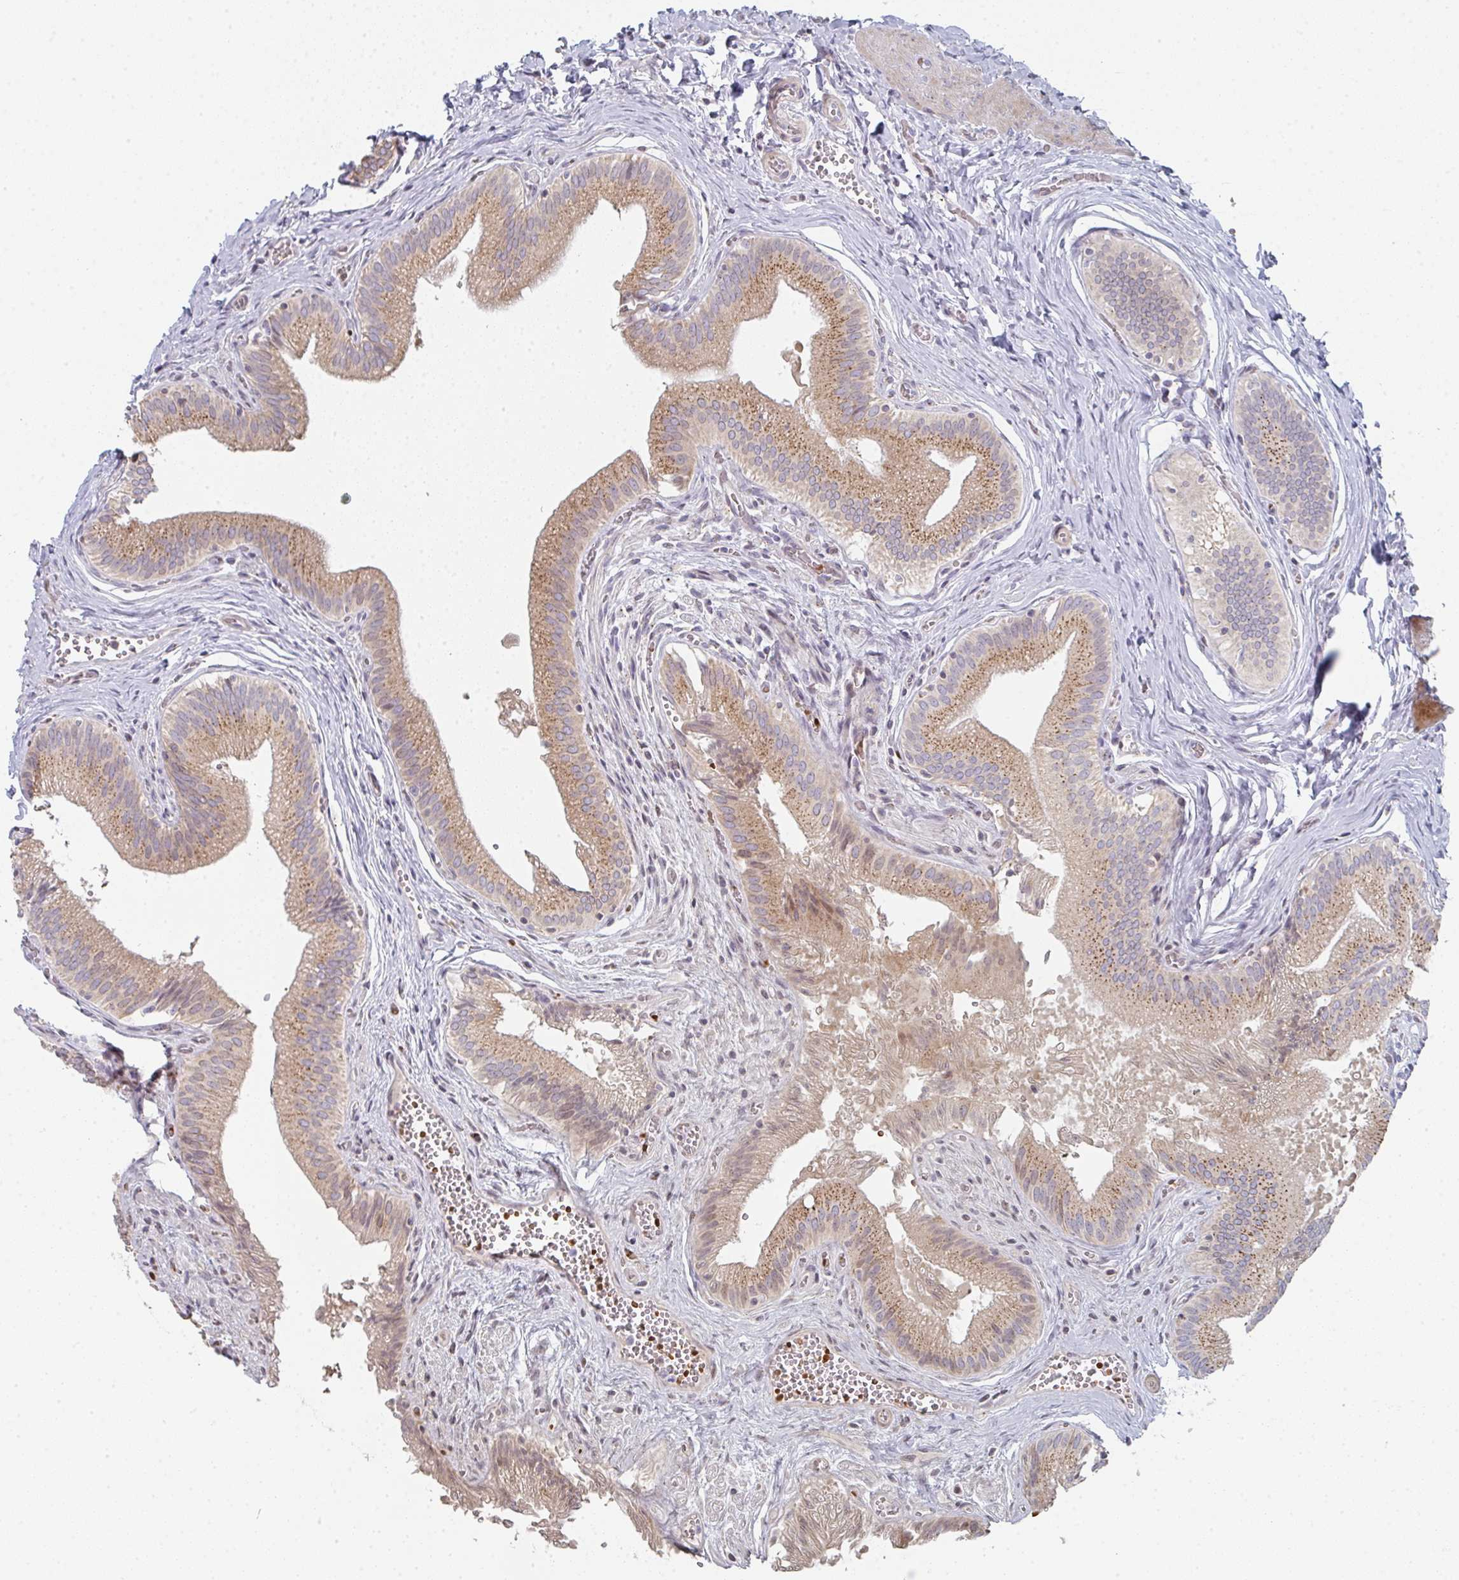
{"staining": {"intensity": "moderate", "quantity": ">75%", "location": "cytoplasmic/membranous"}, "tissue": "gallbladder", "cell_type": "Glandular cells", "image_type": "normal", "snomed": [{"axis": "morphology", "description": "Normal tissue, NOS"}, {"axis": "topography", "description": "Gallbladder"}], "caption": "IHC photomicrograph of benign human gallbladder stained for a protein (brown), which reveals medium levels of moderate cytoplasmic/membranous expression in about >75% of glandular cells.", "gene": "ZNF526", "patient": {"sex": "male", "age": 17}}